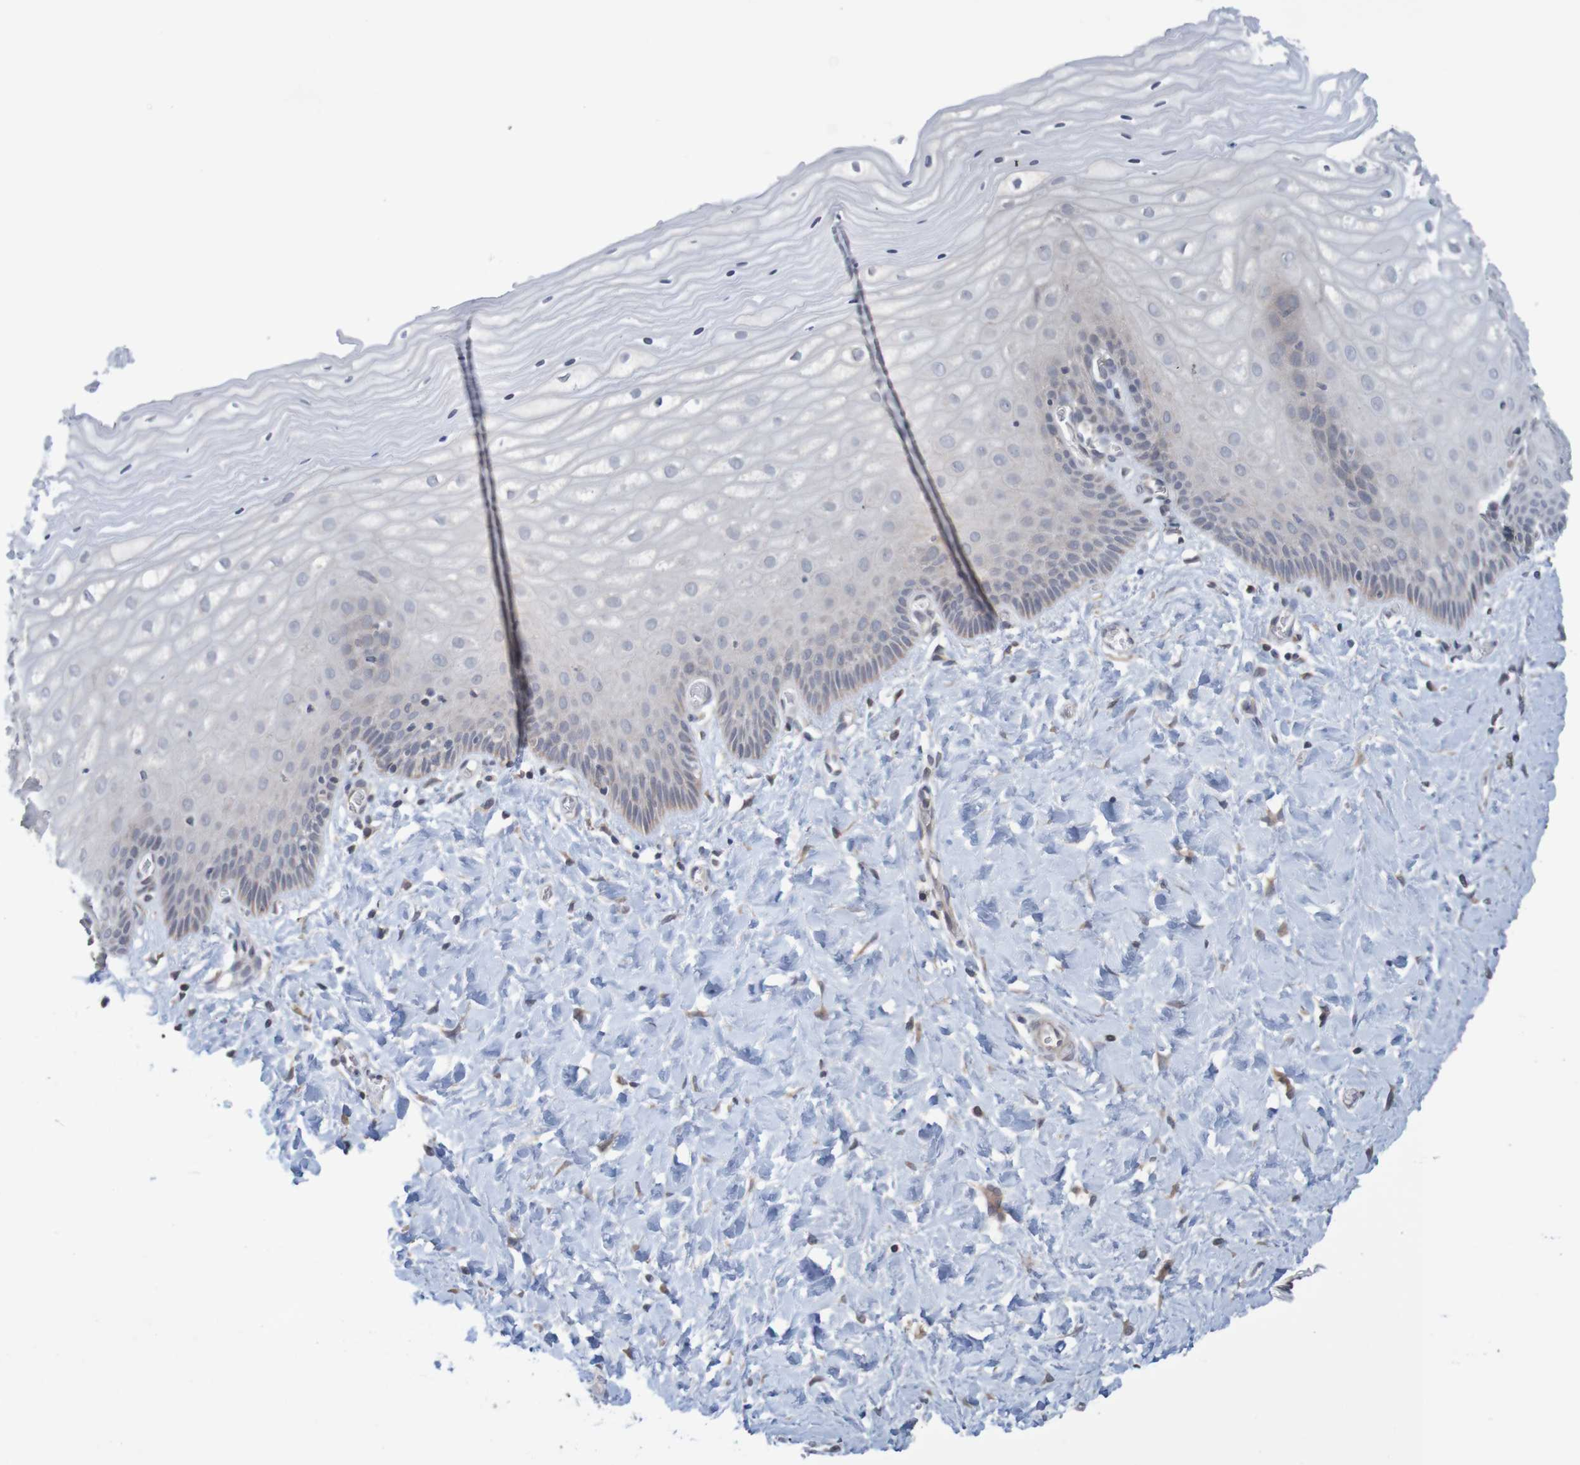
{"staining": {"intensity": "weak", "quantity": "<25%", "location": "cytoplasmic/membranous"}, "tissue": "cervix", "cell_type": "Glandular cells", "image_type": "normal", "snomed": [{"axis": "morphology", "description": "Normal tissue, NOS"}, {"axis": "topography", "description": "Cervix"}], "caption": "Immunohistochemical staining of normal human cervix exhibits no significant positivity in glandular cells. (Immunohistochemistry (ihc), brightfield microscopy, high magnification).", "gene": "ANKK1", "patient": {"sex": "female", "age": 55}}